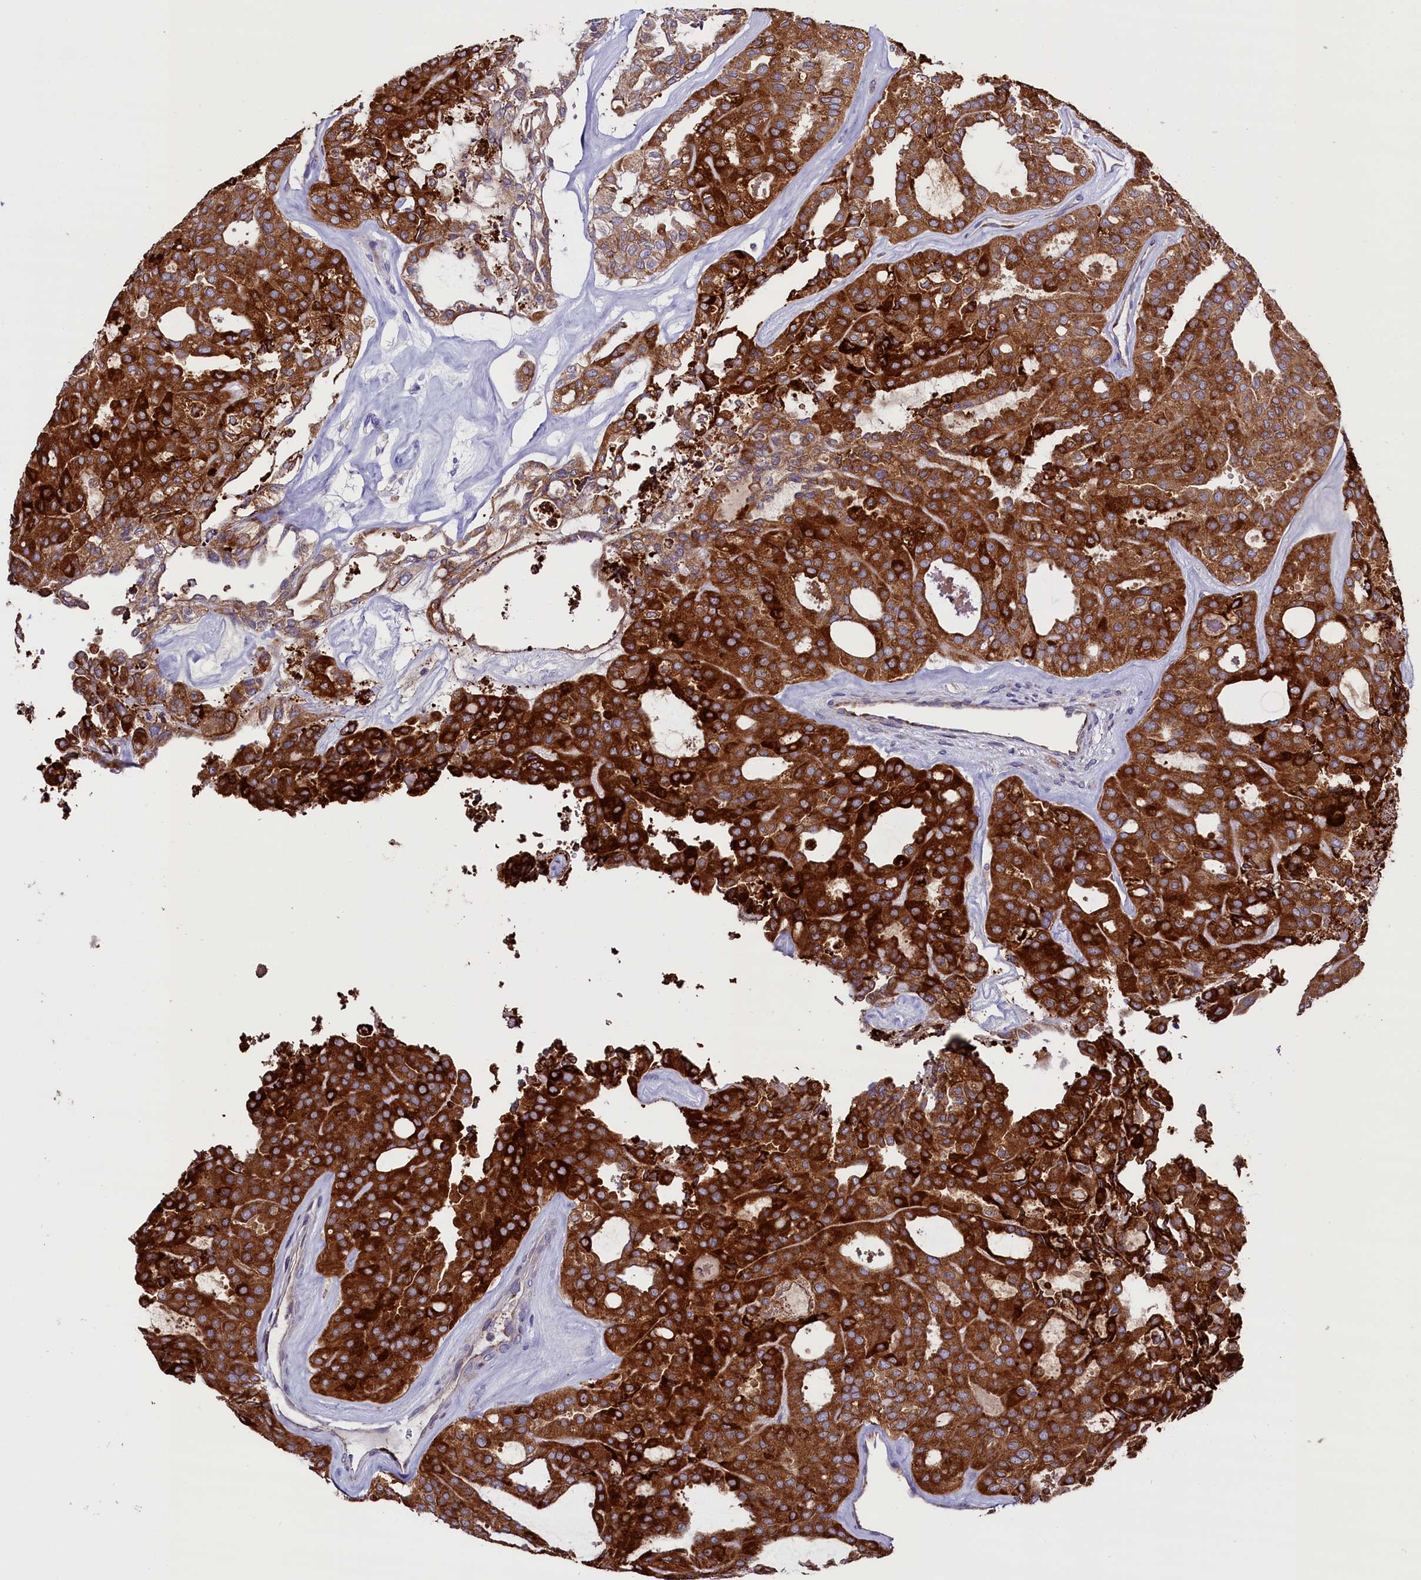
{"staining": {"intensity": "strong", "quantity": ">75%", "location": "cytoplasmic/membranous"}, "tissue": "thyroid cancer", "cell_type": "Tumor cells", "image_type": "cancer", "snomed": [{"axis": "morphology", "description": "Follicular adenoma carcinoma, NOS"}, {"axis": "topography", "description": "Thyroid gland"}], "caption": "Thyroid follicular adenoma carcinoma tissue reveals strong cytoplasmic/membranous expression in approximately >75% of tumor cells, visualized by immunohistochemistry. (DAB (3,3'-diaminobenzidine) IHC with brightfield microscopy, high magnification).", "gene": "ZSWIM1", "patient": {"sex": "male", "age": 75}}